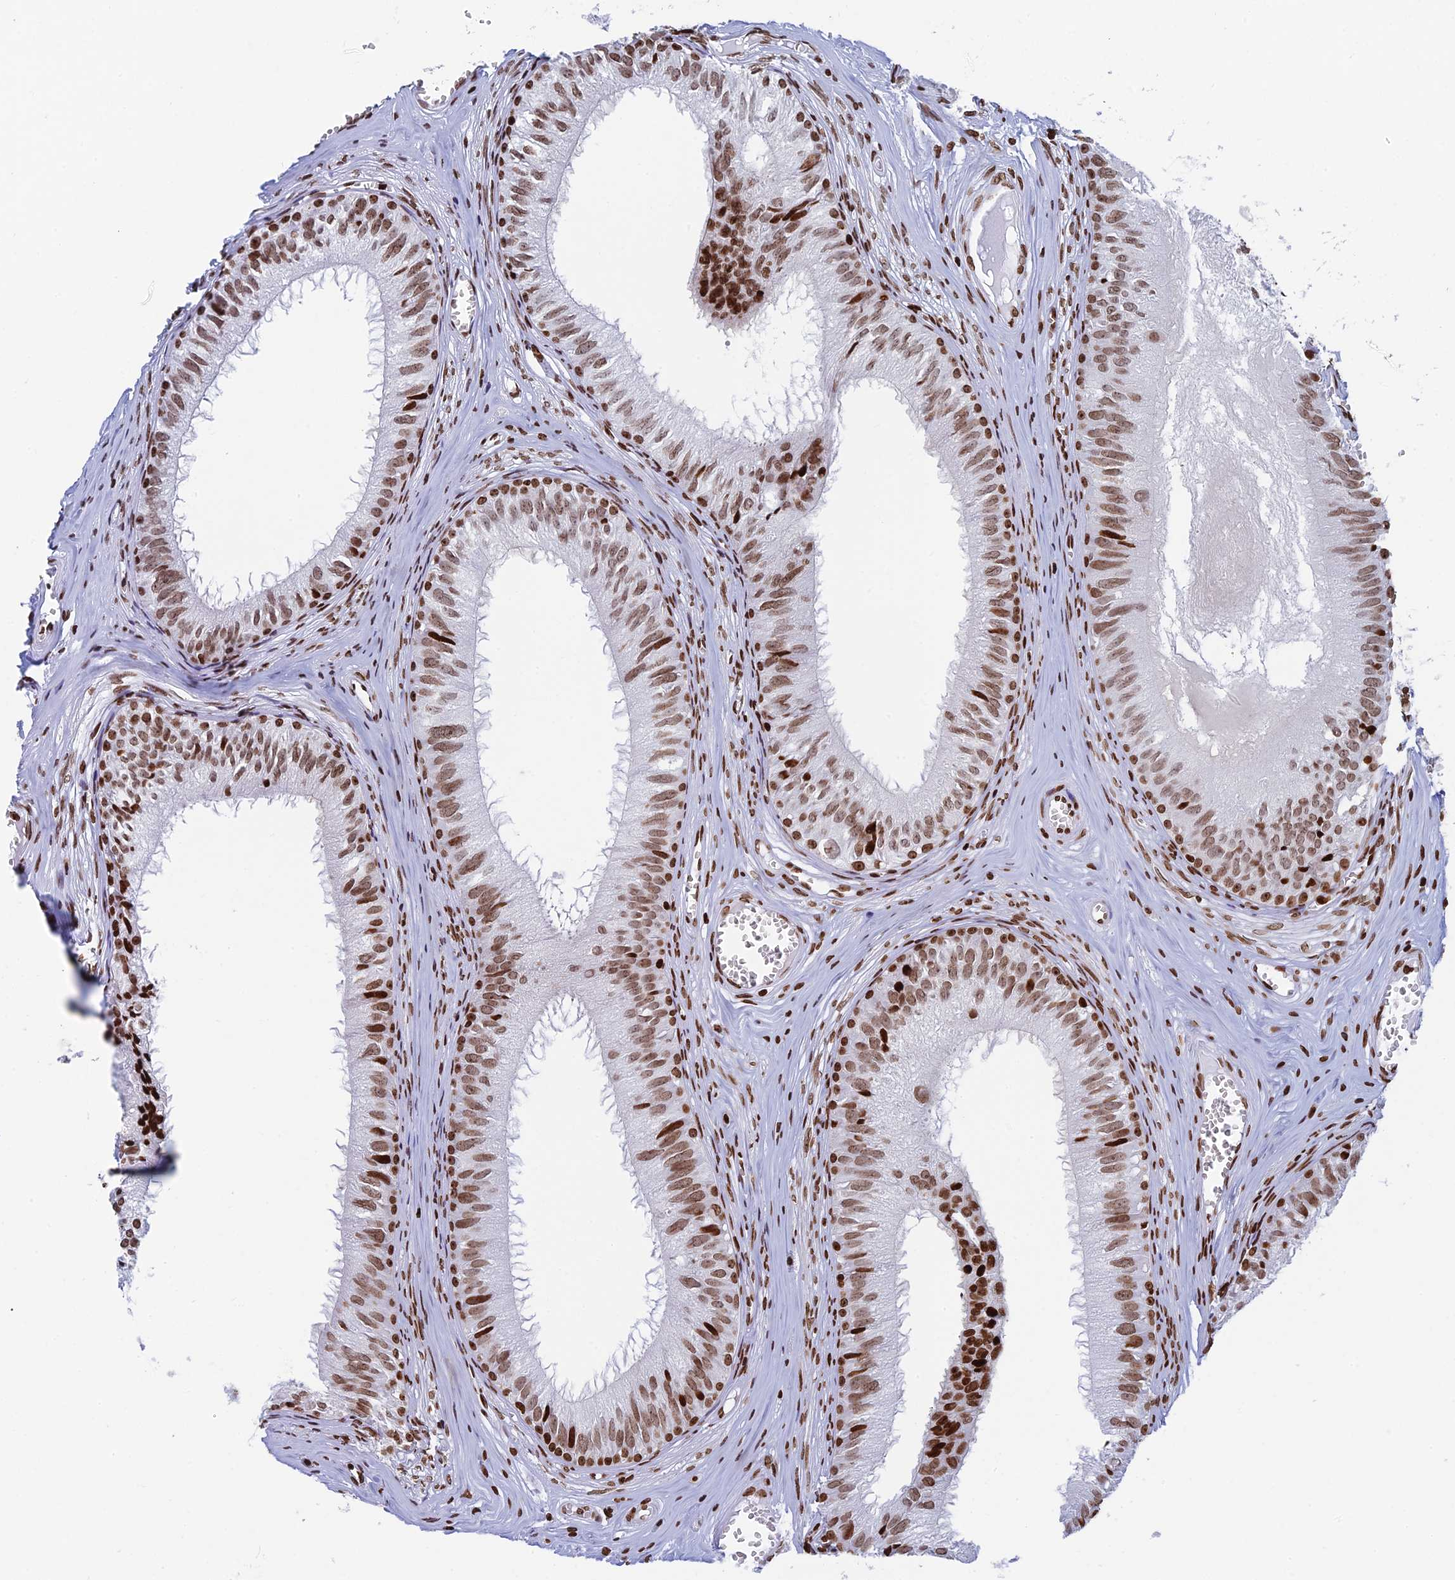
{"staining": {"intensity": "moderate", "quantity": ">75%", "location": "nuclear"}, "tissue": "epididymis", "cell_type": "Glandular cells", "image_type": "normal", "snomed": [{"axis": "morphology", "description": "Normal tissue, NOS"}, {"axis": "topography", "description": "Epididymis"}], "caption": "Immunohistochemistry photomicrograph of unremarkable human epididymis stained for a protein (brown), which reveals medium levels of moderate nuclear positivity in approximately >75% of glandular cells.", "gene": "RPAP1", "patient": {"sex": "male", "age": 36}}